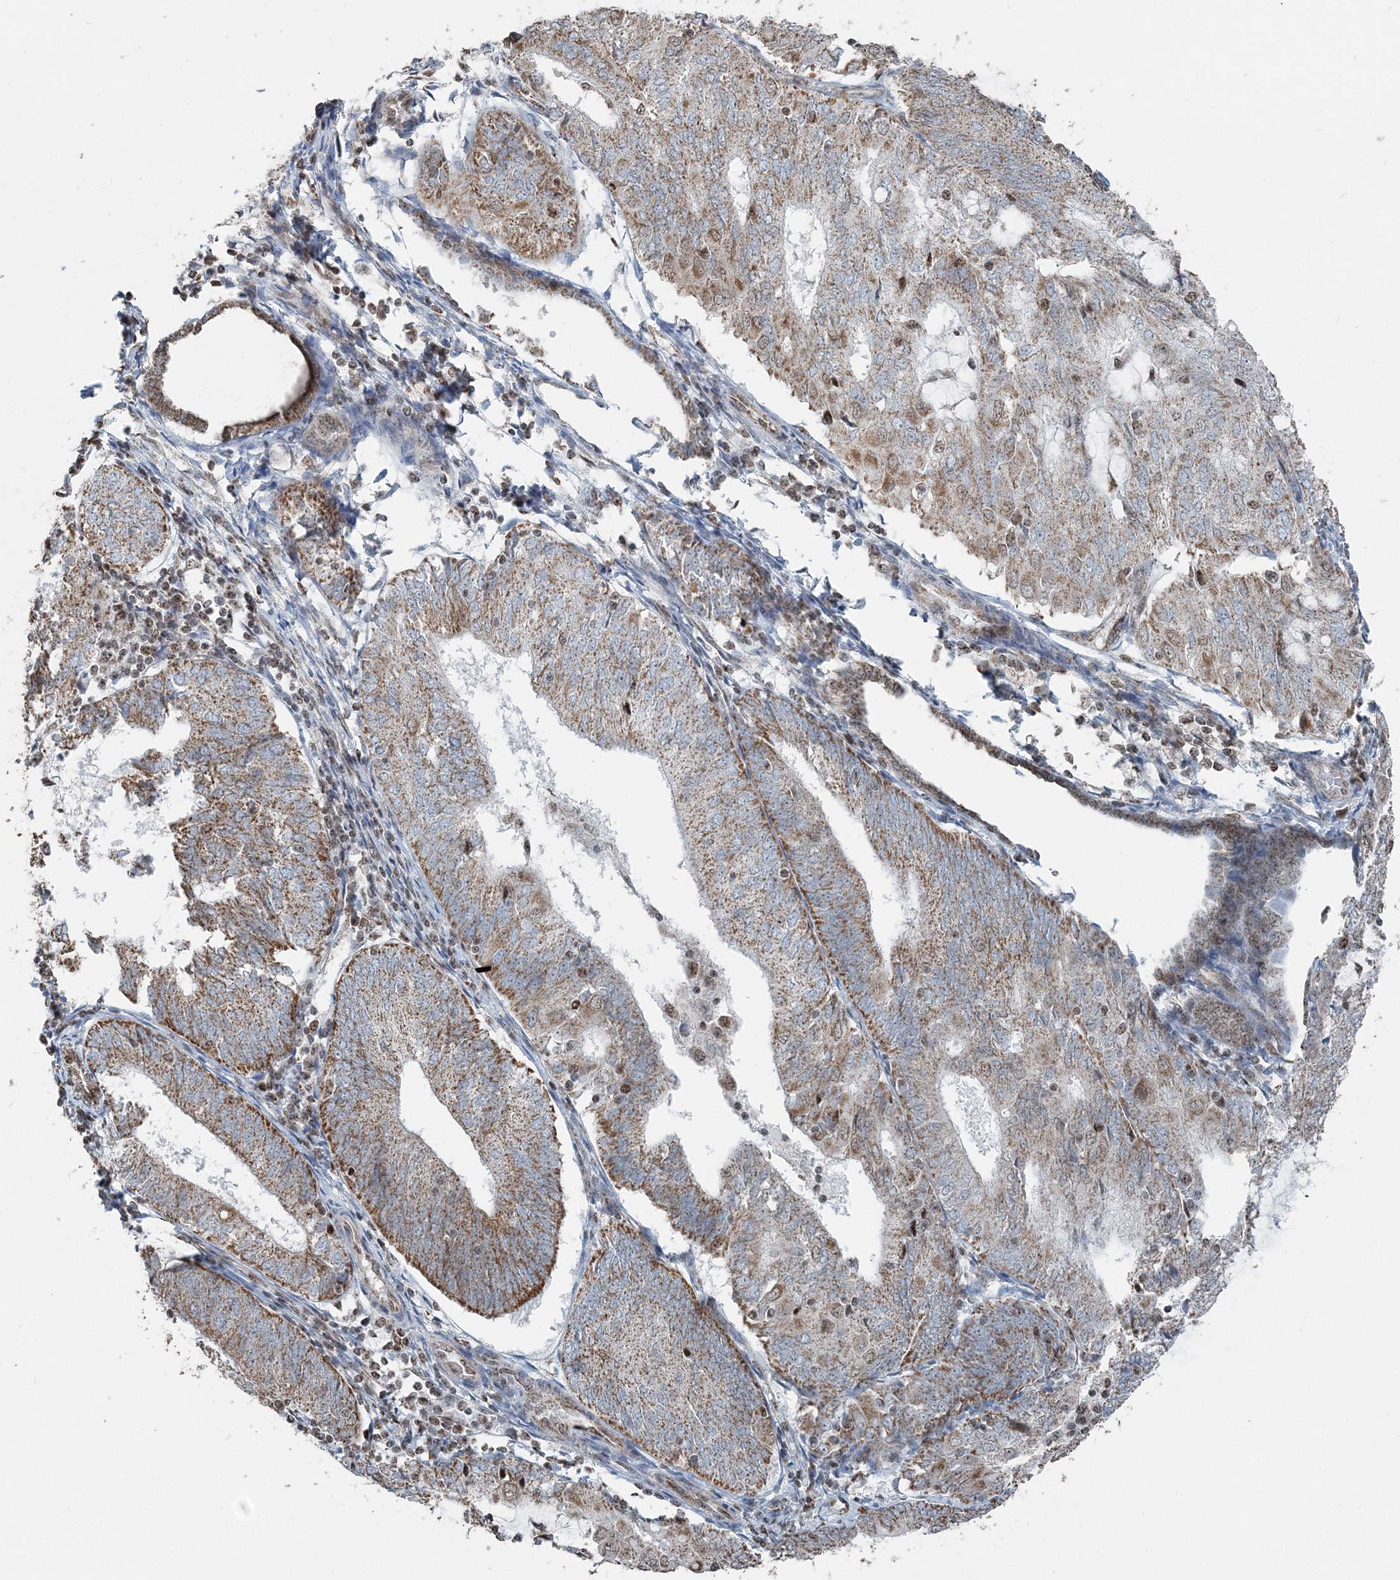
{"staining": {"intensity": "moderate", "quantity": ">75%", "location": "cytoplasmic/membranous"}, "tissue": "endometrial cancer", "cell_type": "Tumor cells", "image_type": "cancer", "snomed": [{"axis": "morphology", "description": "Adenocarcinoma, NOS"}, {"axis": "topography", "description": "Endometrium"}], "caption": "Endometrial cancer tissue displays moderate cytoplasmic/membranous staining in about >75% of tumor cells, visualized by immunohistochemistry.", "gene": "SUCLG1", "patient": {"sex": "female", "age": 81}}